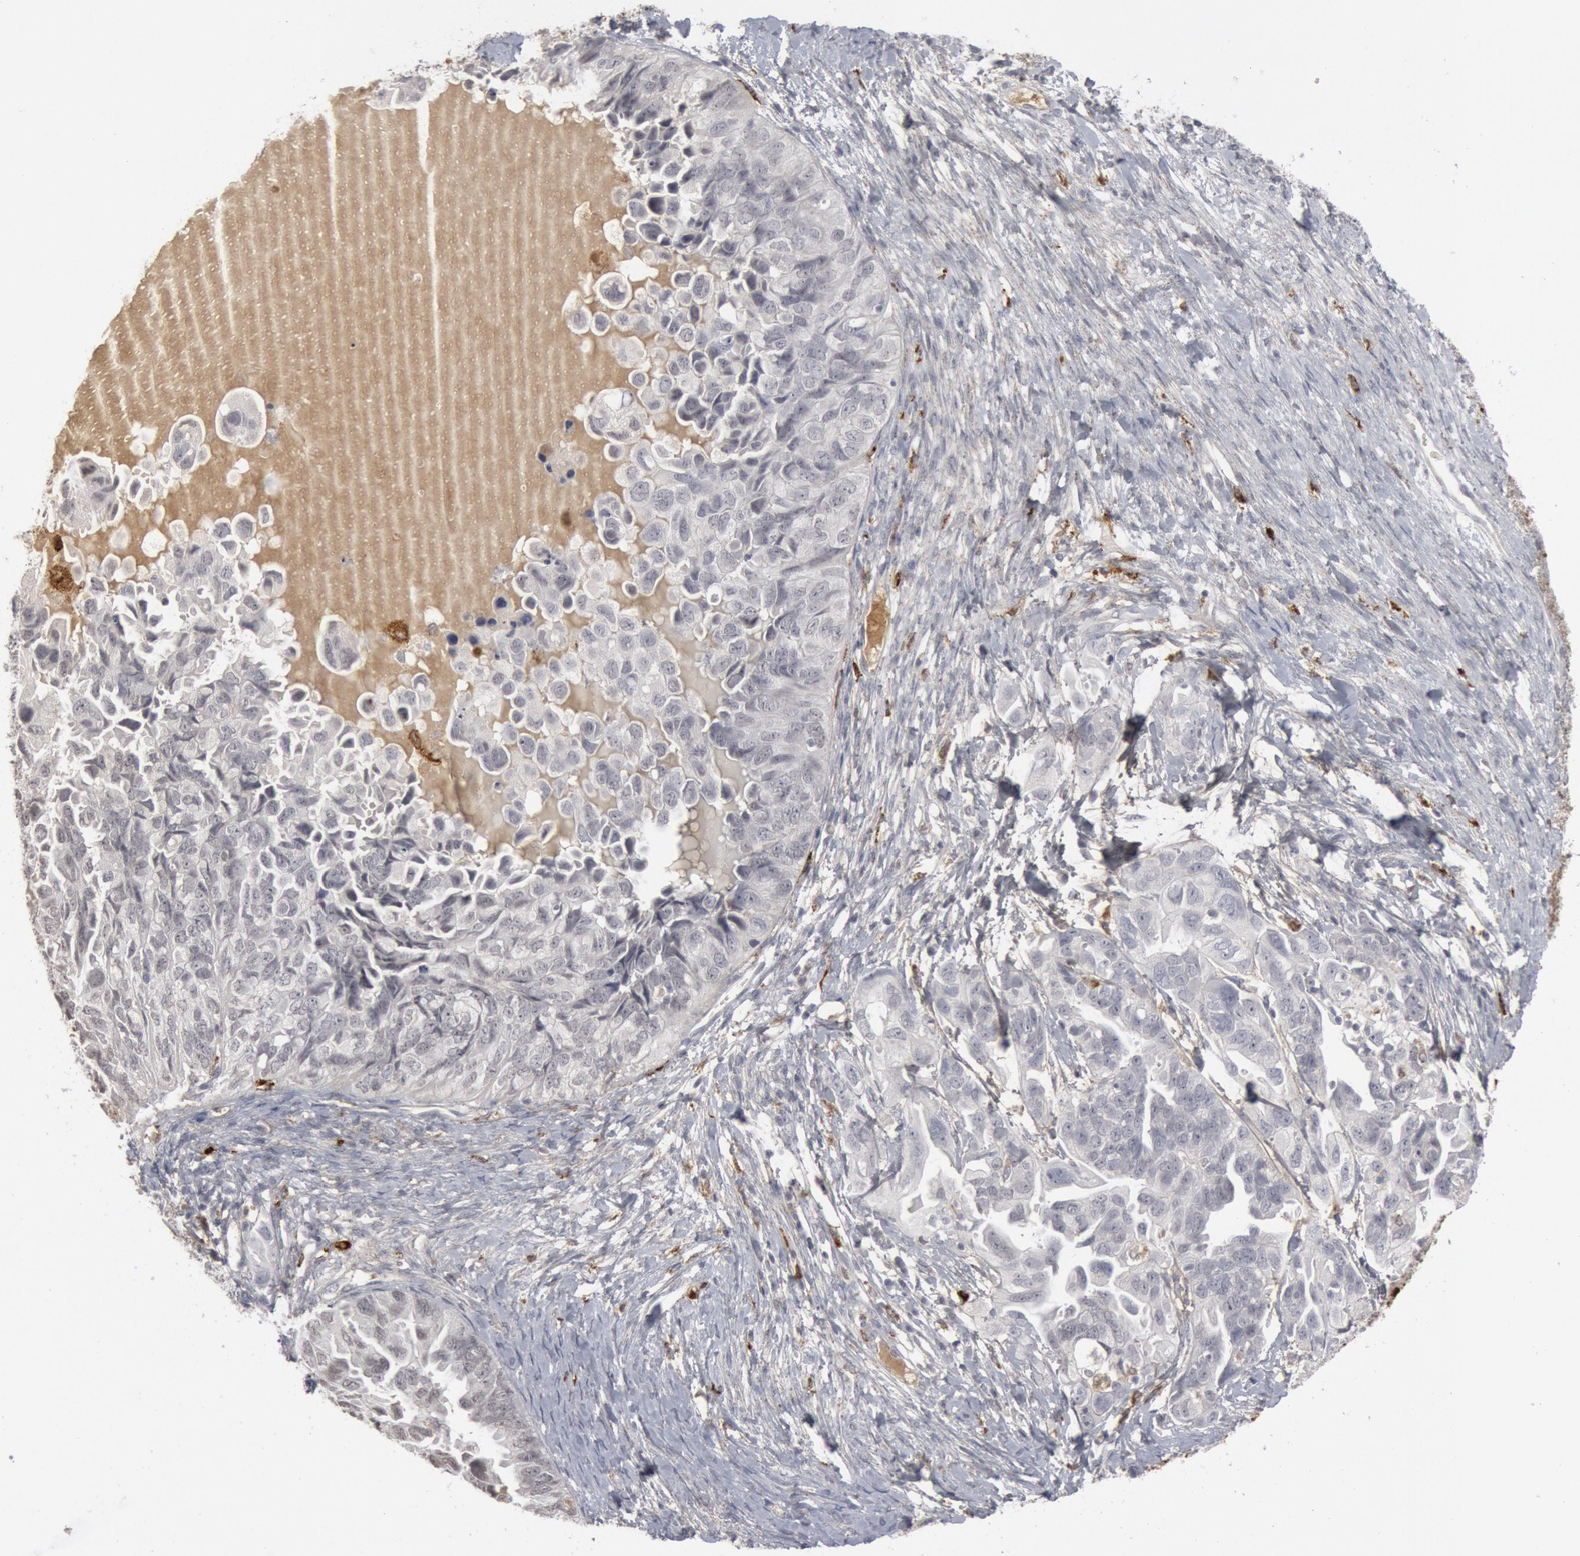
{"staining": {"intensity": "negative", "quantity": "none", "location": "none"}, "tissue": "ovarian cancer", "cell_type": "Tumor cells", "image_type": "cancer", "snomed": [{"axis": "morphology", "description": "Cystadenocarcinoma, serous, NOS"}, {"axis": "topography", "description": "Ovary"}], "caption": "Immunohistochemistry (IHC) histopathology image of neoplastic tissue: ovarian serous cystadenocarcinoma stained with DAB (3,3'-diaminobenzidine) shows no significant protein expression in tumor cells.", "gene": "C1QC", "patient": {"sex": "female", "age": 82}}